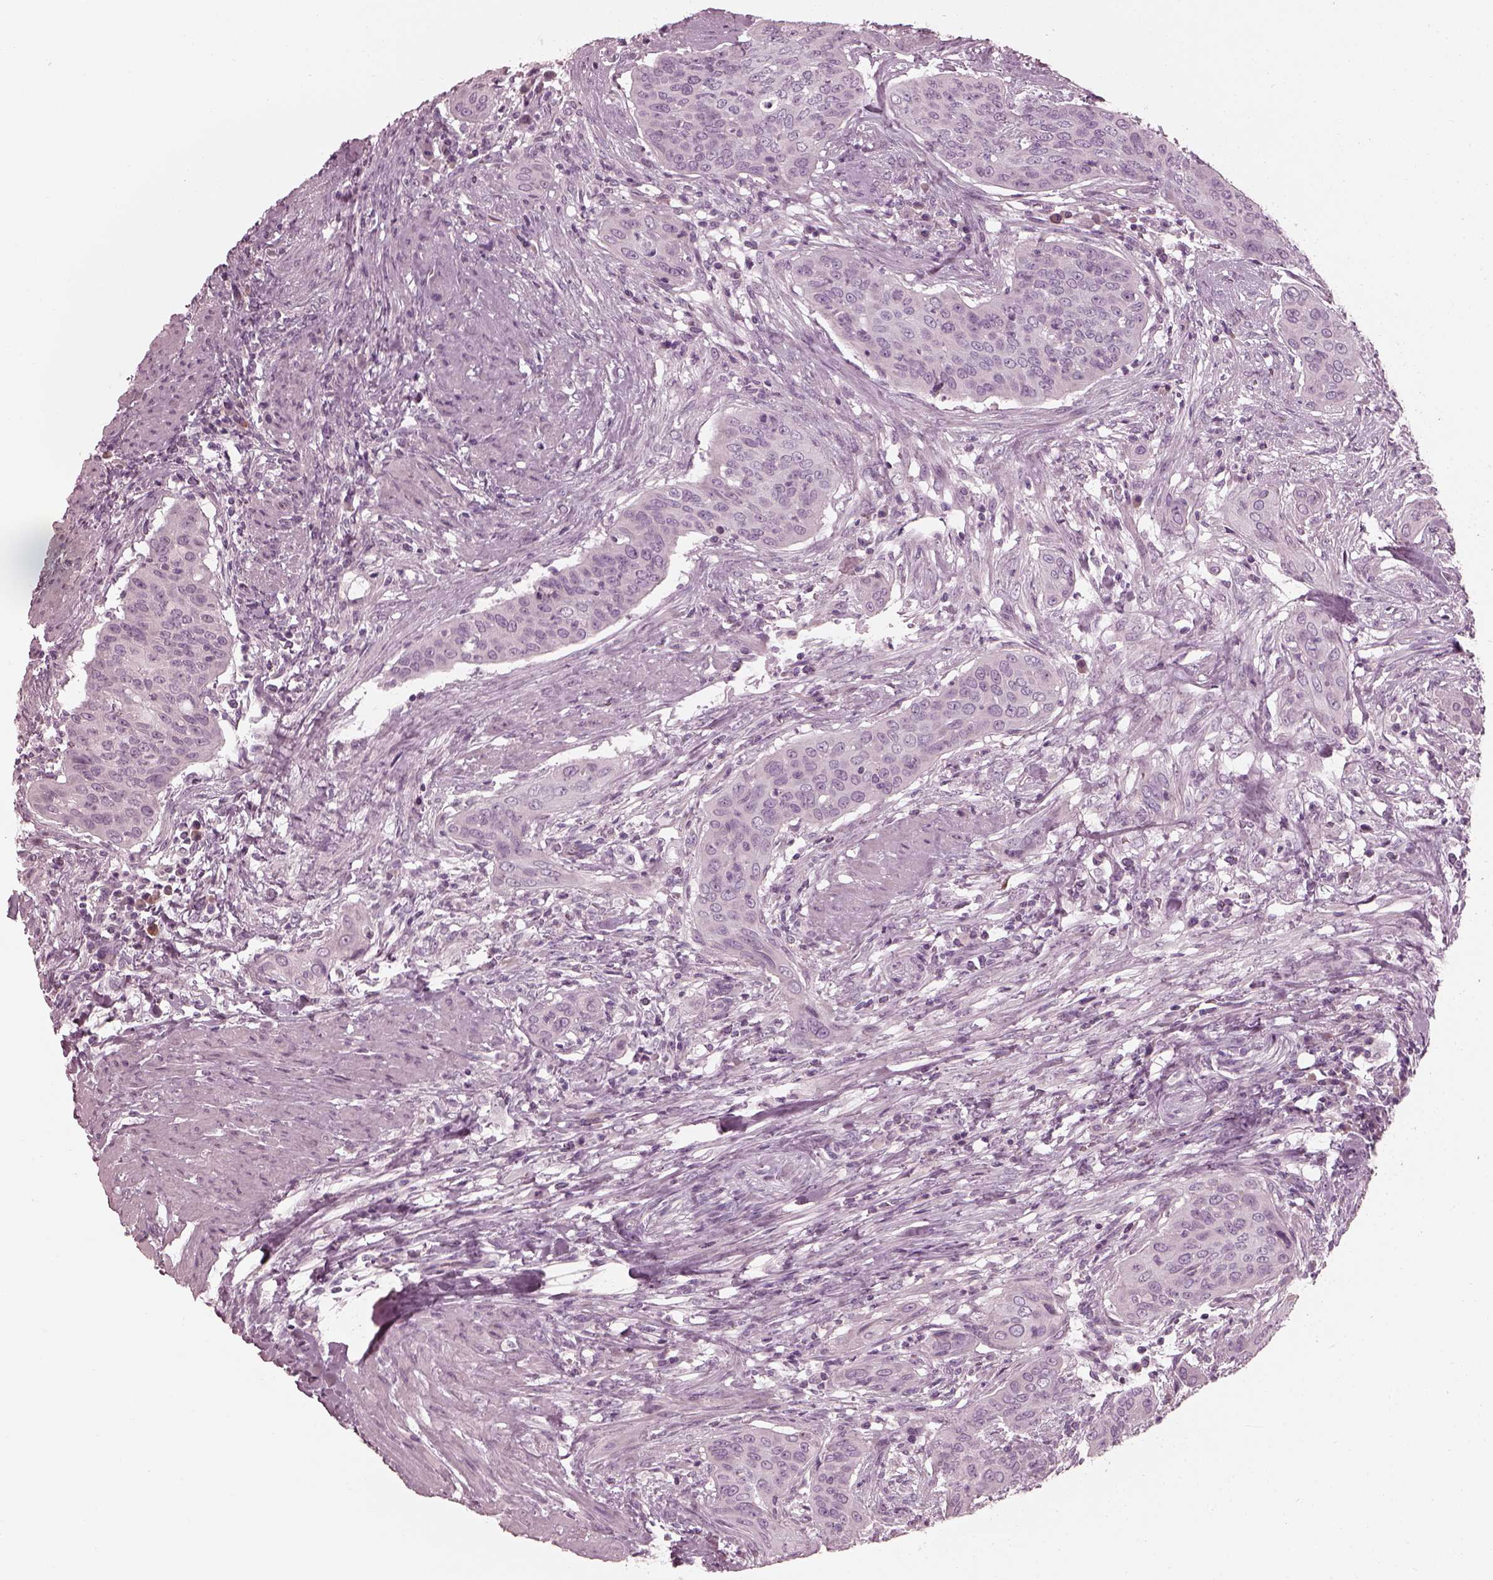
{"staining": {"intensity": "negative", "quantity": "none", "location": "none"}, "tissue": "urothelial cancer", "cell_type": "Tumor cells", "image_type": "cancer", "snomed": [{"axis": "morphology", "description": "Urothelial carcinoma, High grade"}, {"axis": "topography", "description": "Urinary bladder"}], "caption": "Micrograph shows no protein staining in tumor cells of urothelial carcinoma (high-grade) tissue.", "gene": "SAXO2", "patient": {"sex": "male", "age": 82}}